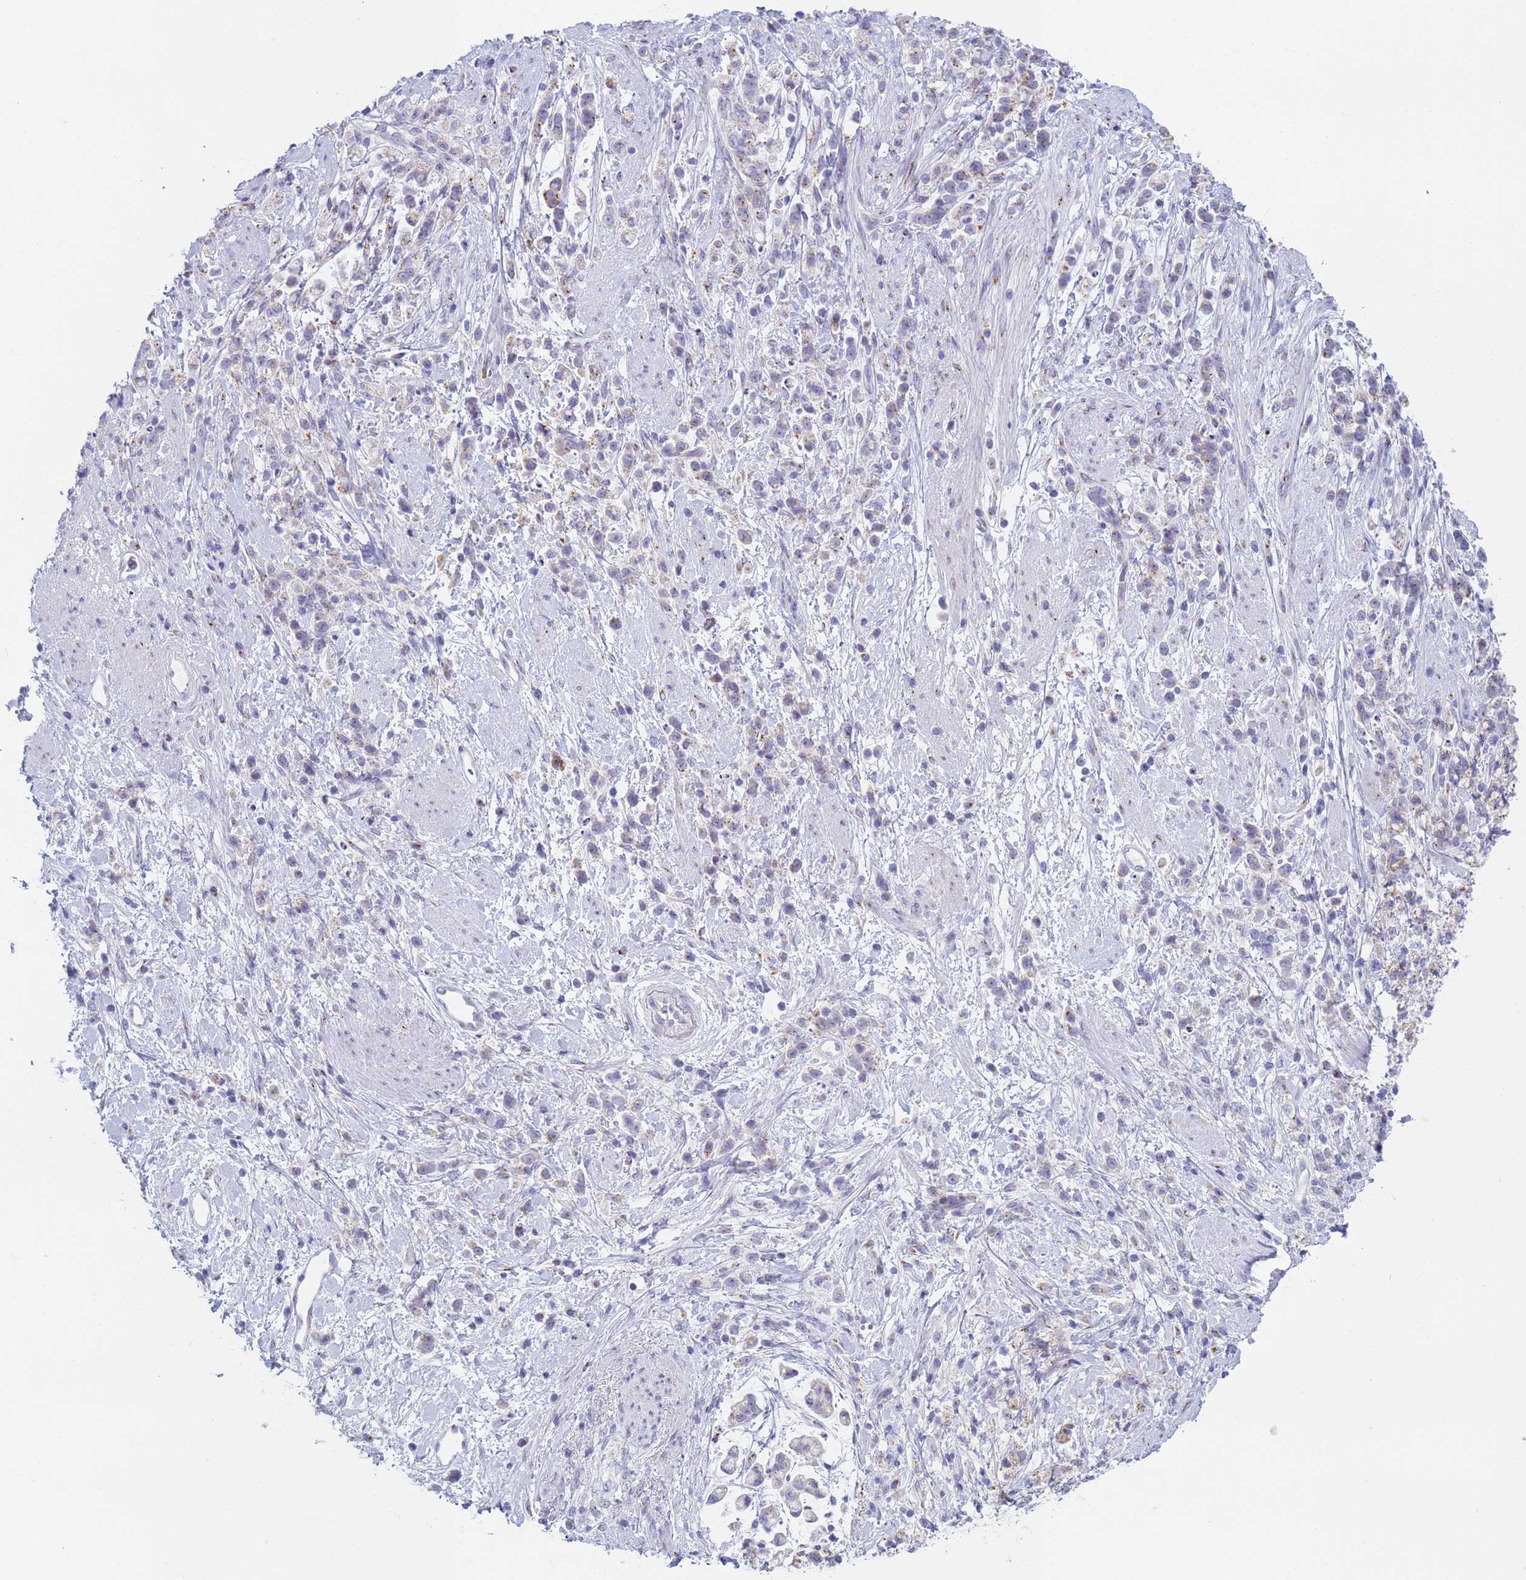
{"staining": {"intensity": "moderate", "quantity": "<25%", "location": "cytoplasmic/membranous"}, "tissue": "stomach cancer", "cell_type": "Tumor cells", "image_type": "cancer", "snomed": [{"axis": "morphology", "description": "Adenocarcinoma, NOS"}, {"axis": "topography", "description": "Stomach"}], "caption": "Immunohistochemistry (IHC) of human stomach cancer (adenocarcinoma) reveals low levels of moderate cytoplasmic/membranous expression in about <25% of tumor cells.", "gene": "CR1", "patient": {"sex": "female", "age": 60}}